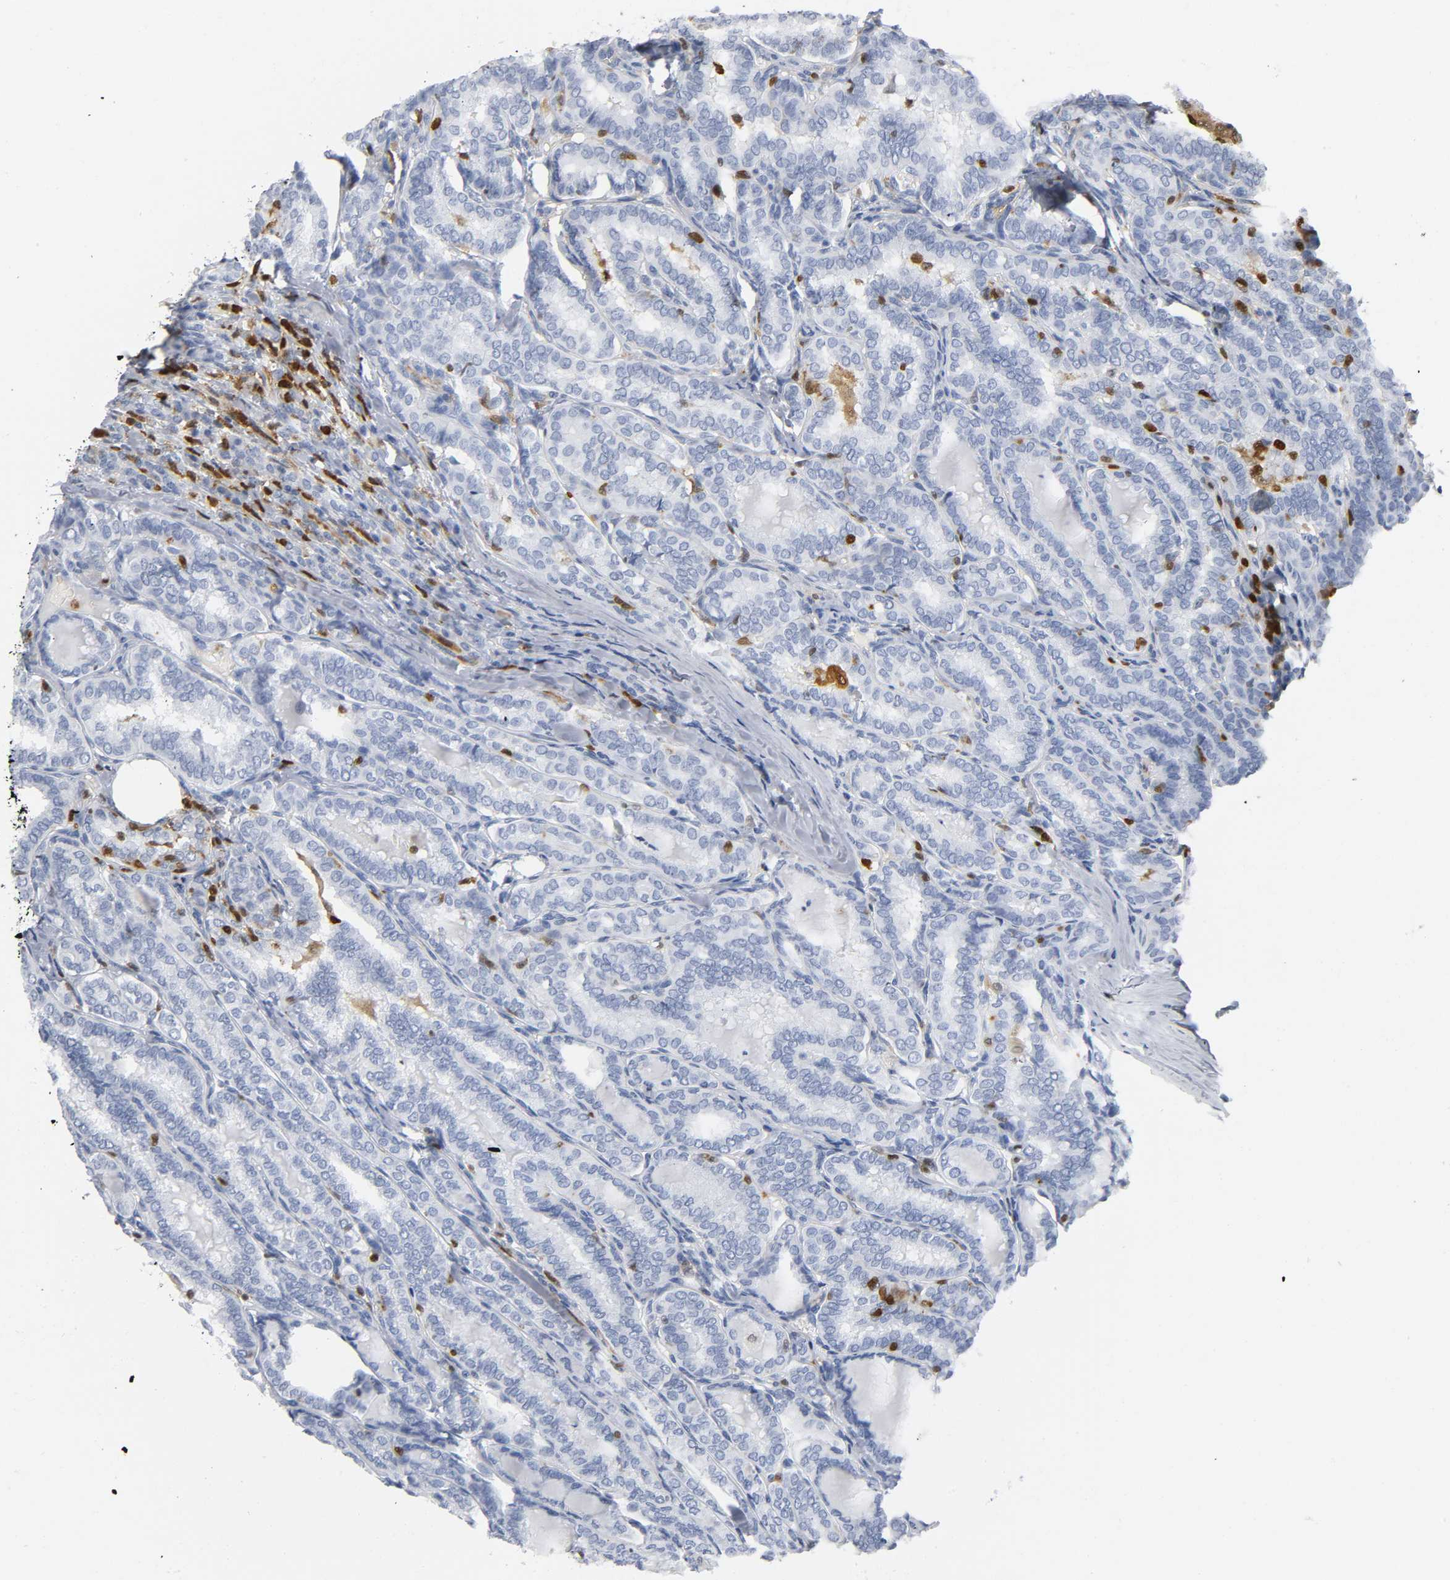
{"staining": {"intensity": "negative", "quantity": "none", "location": "none"}, "tissue": "thyroid cancer", "cell_type": "Tumor cells", "image_type": "cancer", "snomed": [{"axis": "morphology", "description": "Papillary adenocarcinoma, NOS"}, {"axis": "topography", "description": "Thyroid gland"}], "caption": "Immunohistochemistry (IHC) of human papillary adenocarcinoma (thyroid) reveals no expression in tumor cells. The staining was performed using DAB (3,3'-diaminobenzidine) to visualize the protein expression in brown, while the nuclei were stained in blue with hematoxylin (Magnification: 20x).", "gene": "DOK2", "patient": {"sex": "female", "age": 30}}